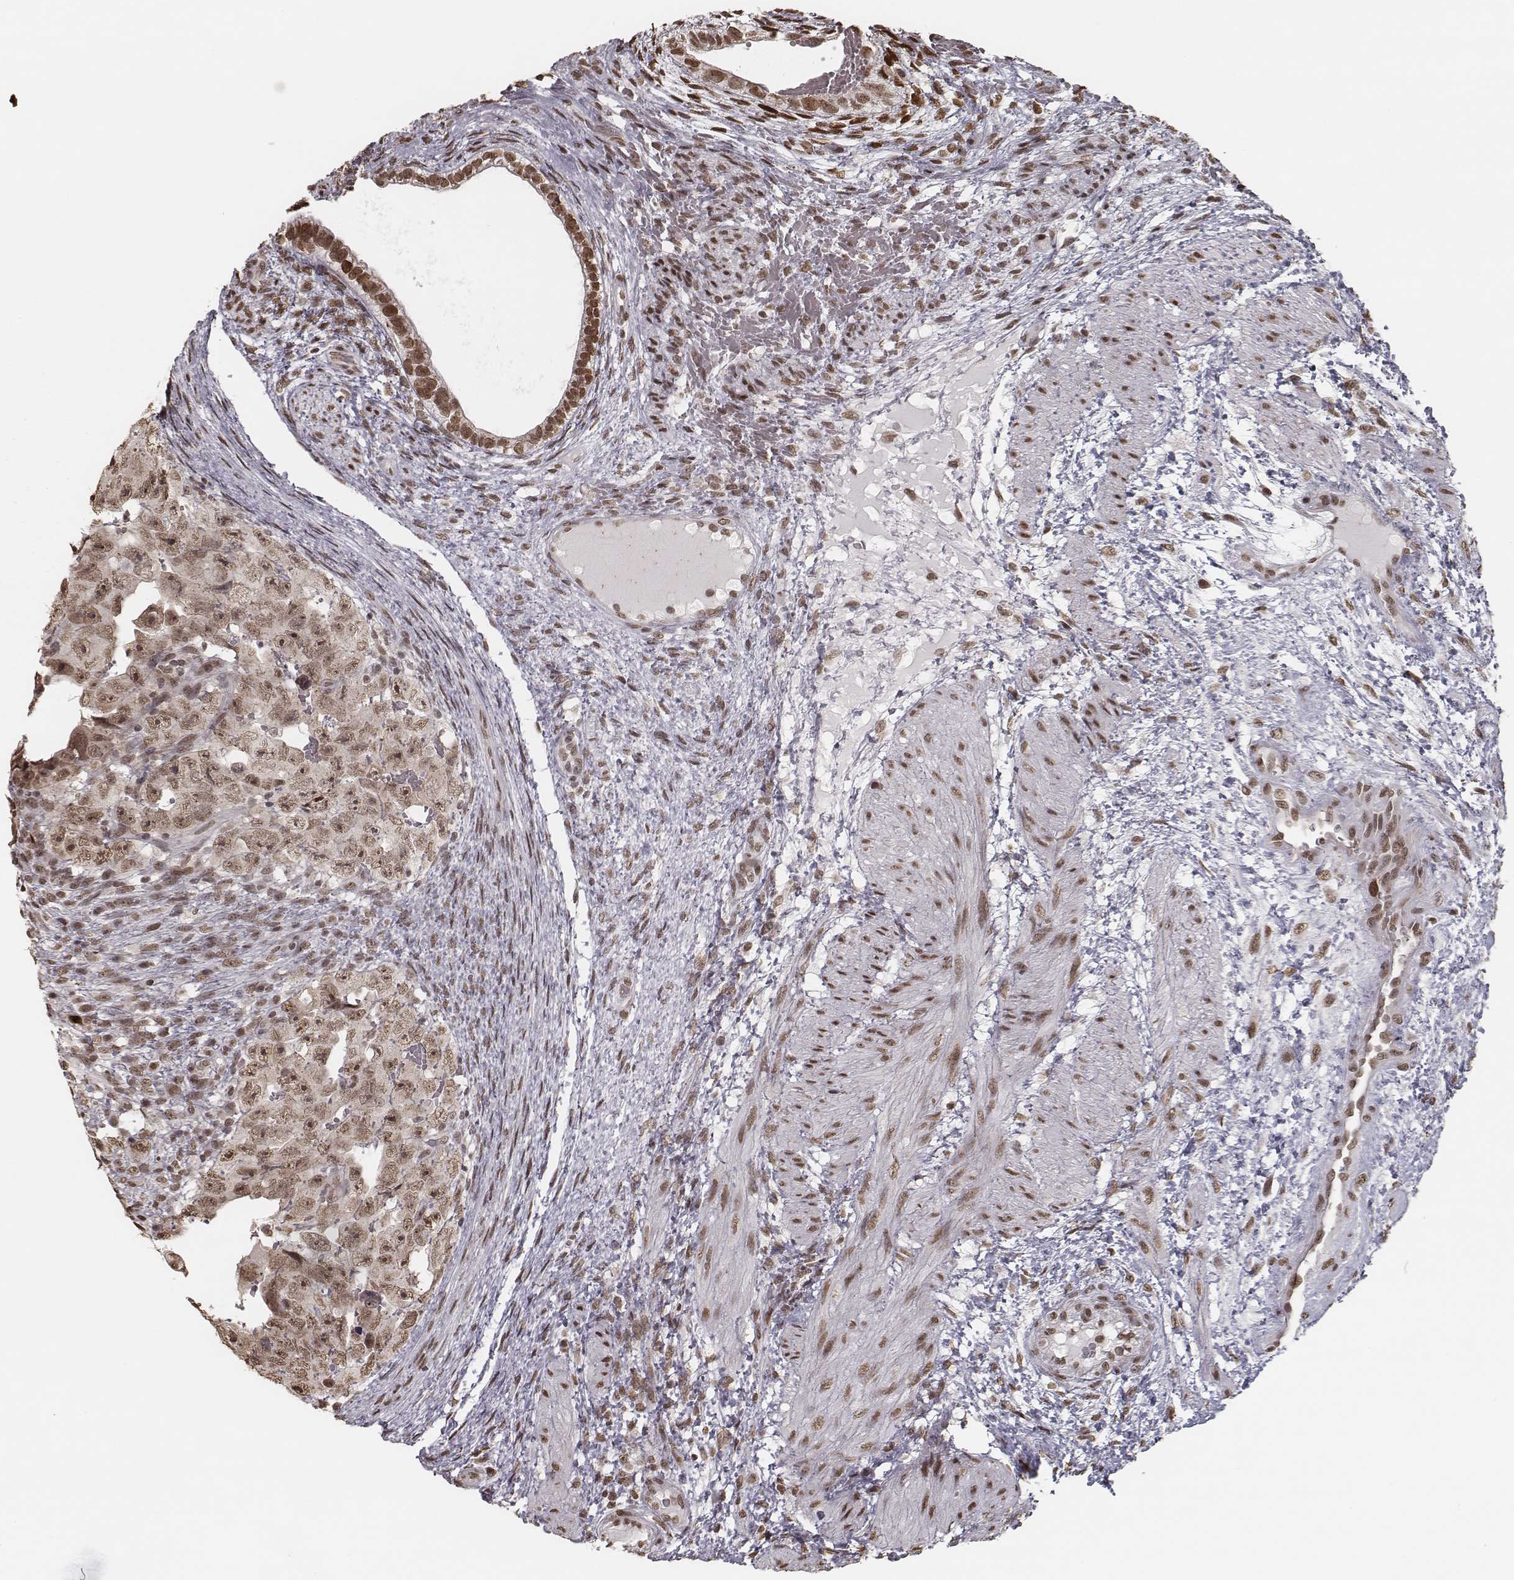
{"staining": {"intensity": "moderate", "quantity": ">75%", "location": "nuclear"}, "tissue": "testis cancer", "cell_type": "Tumor cells", "image_type": "cancer", "snomed": [{"axis": "morphology", "description": "Normal tissue, NOS"}, {"axis": "morphology", "description": "Carcinoma, Embryonal, NOS"}, {"axis": "topography", "description": "Testis"}, {"axis": "topography", "description": "Epididymis"}], "caption": "Protein staining of testis cancer (embryonal carcinoma) tissue shows moderate nuclear staining in approximately >75% of tumor cells.", "gene": "HMGA2", "patient": {"sex": "male", "age": 24}}